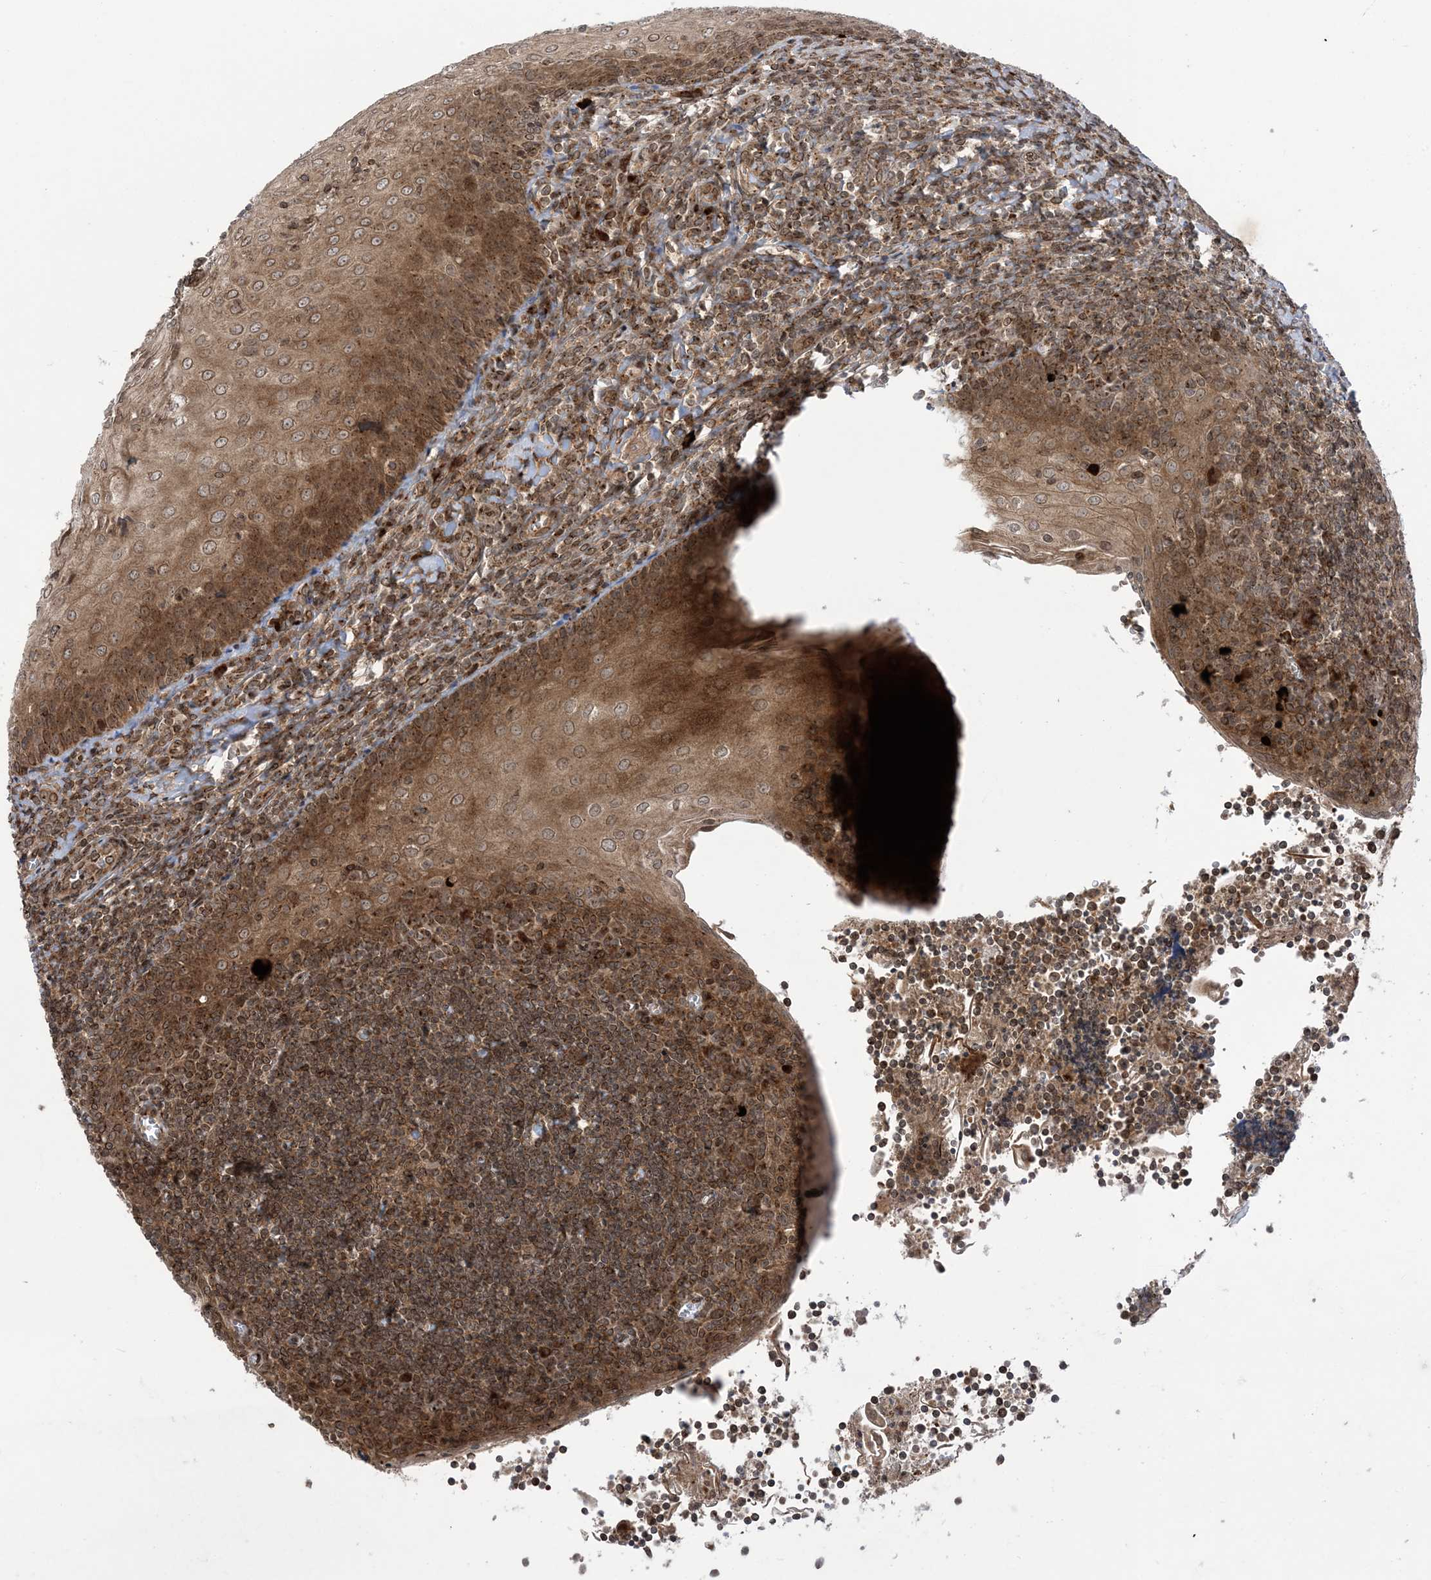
{"staining": {"intensity": "moderate", "quantity": ">75%", "location": "cytoplasmic/membranous"}, "tissue": "tonsil", "cell_type": "Germinal center cells", "image_type": "normal", "snomed": [{"axis": "morphology", "description": "Normal tissue, NOS"}, {"axis": "topography", "description": "Tonsil"}], "caption": "Germinal center cells reveal medium levels of moderate cytoplasmic/membranous staining in about >75% of cells in normal tonsil.", "gene": "CASP4", "patient": {"sex": "male", "age": 27}}